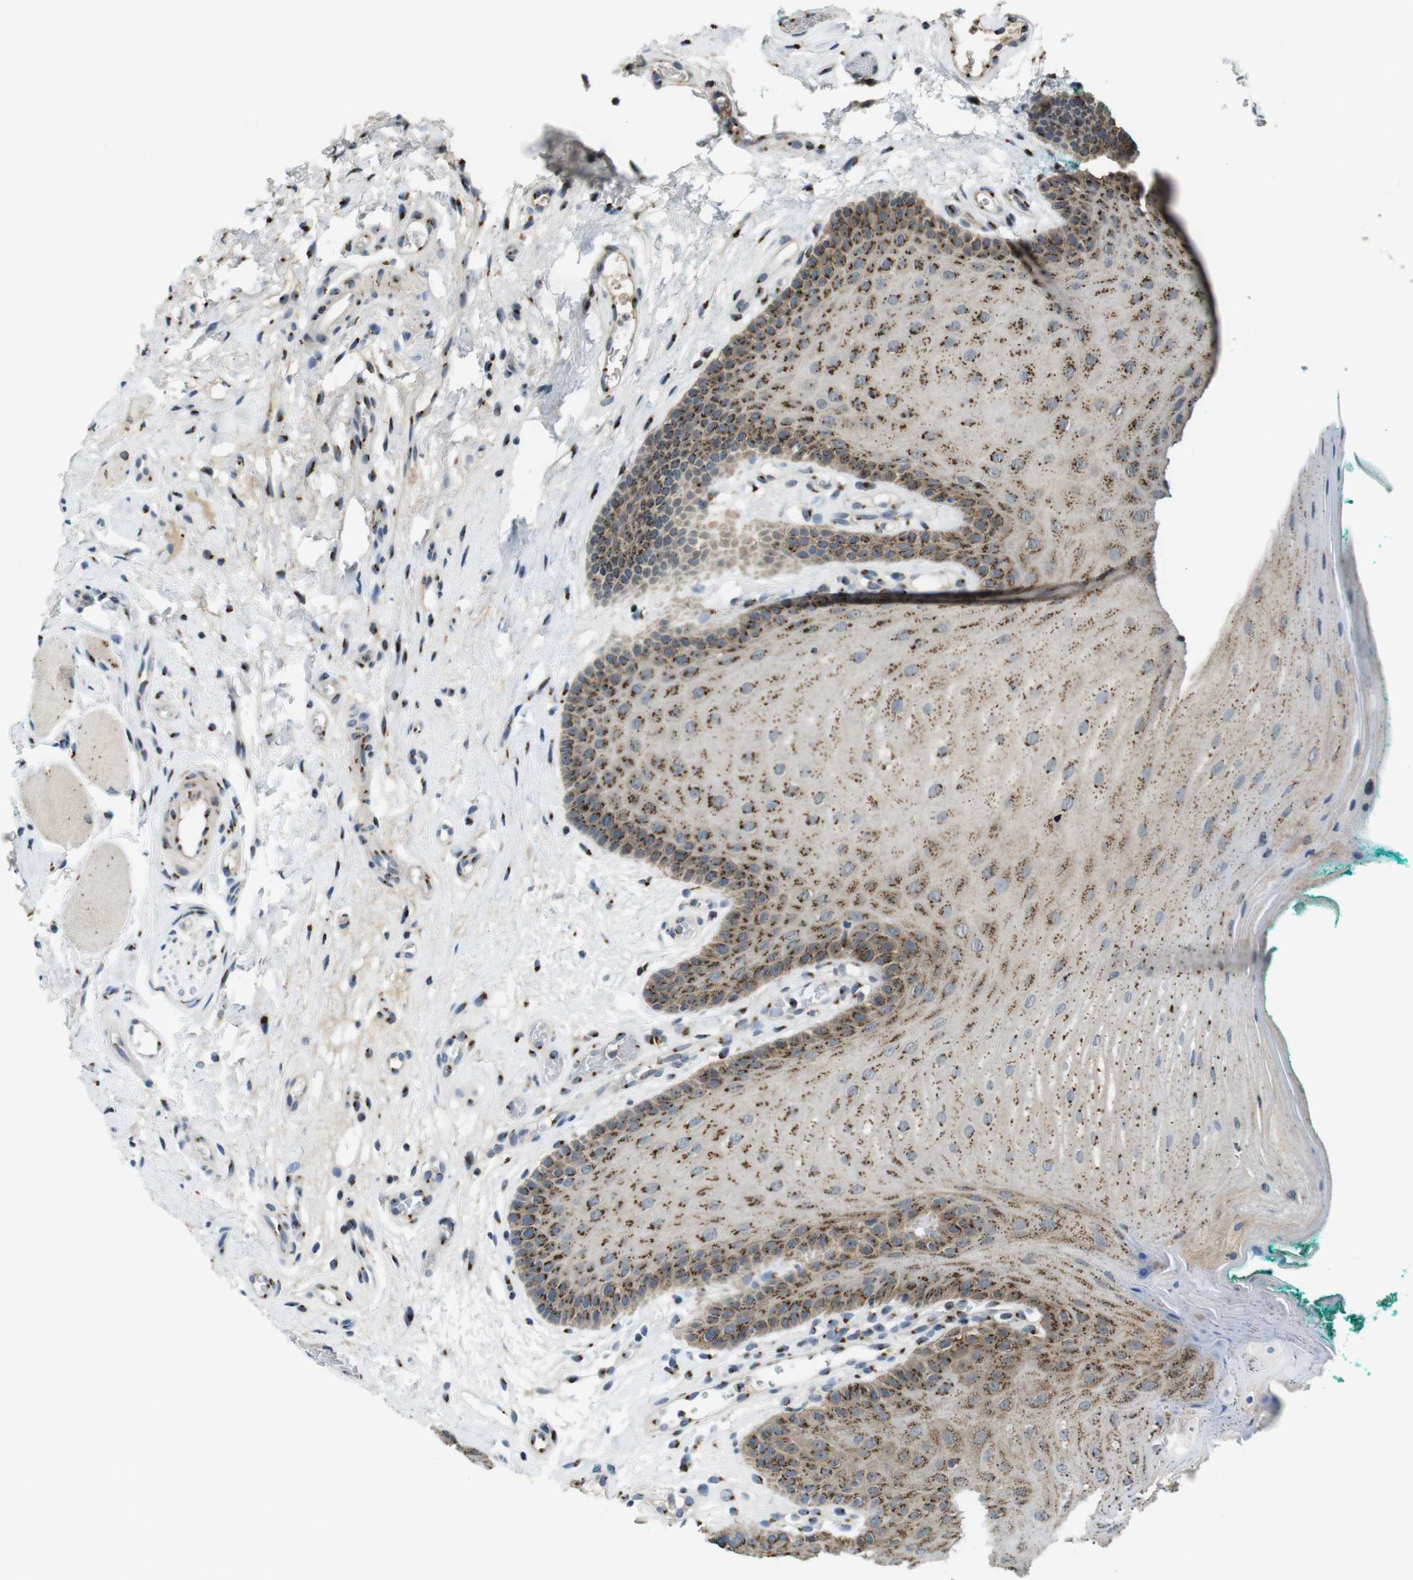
{"staining": {"intensity": "moderate", "quantity": ">75%", "location": "cytoplasmic/membranous"}, "tissue": "oral mucosa", "cell_type": "Squamous epithelial cells", "image_type": "normal", "snomed": [{"axis": "morphology", "description": "Normal tissue, NOS"}, {"axis": "topography", "description": "Skeletal muscle"}, {"axis": "topography", "description": "Oral tissue"}], "caption": "Immunohistochemistry (DAB) staining of normal oral mucosa shows moderate cytoplasmic/membranous protein positivity in about >75% of squamous epithelial cells.", "gene": "ZFPL1", "patient": {"sex": "male", "age": 58}}